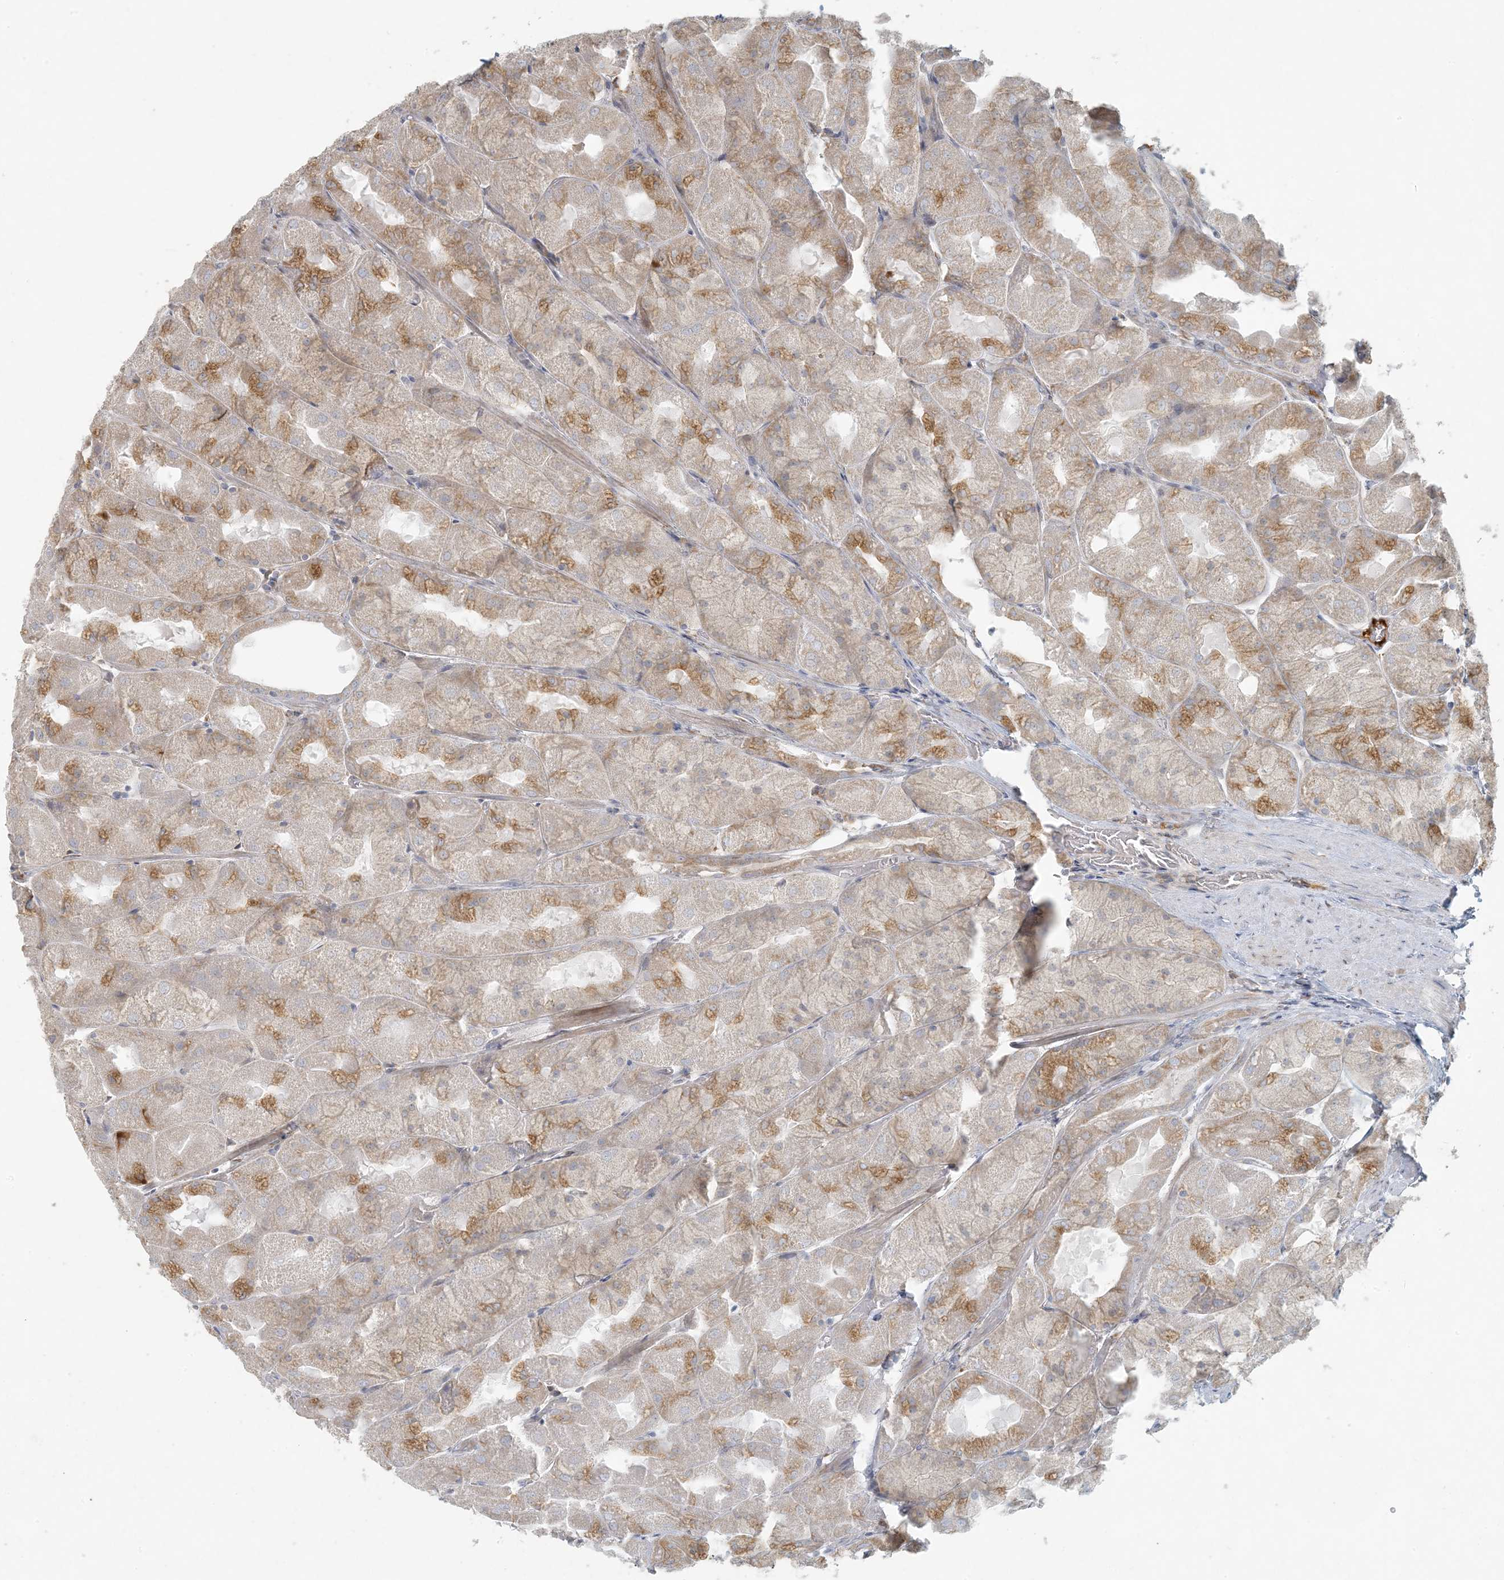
{"staining": {"intensity": "moderate", "quantity": "25%-75%", "location": "cytoplasmic/membranous"}, "tissue": "stomach", "cell_type": "Glandular cells", "image_type": "normal", "snomed": [{"axis": "morphology", "description": "Normal tissue, NOS"}, {"axis": "topography", "description": "Stomach"}], "caption": "High-magnification brightfield microscopy of normal stomach stained with DAB (brown) and counterstained with hematoxylin (blue). glandular cells exhibit moderate cytoplasmic/membranous positivity is identified in approximately25%-75% of cells. (DAB (3,3'-diaminobenzidine) IHC, brown staining for protein, blue staining for nuclei).", "gene": "HACL1", "patient": {"sex": "female", "age": 61}}